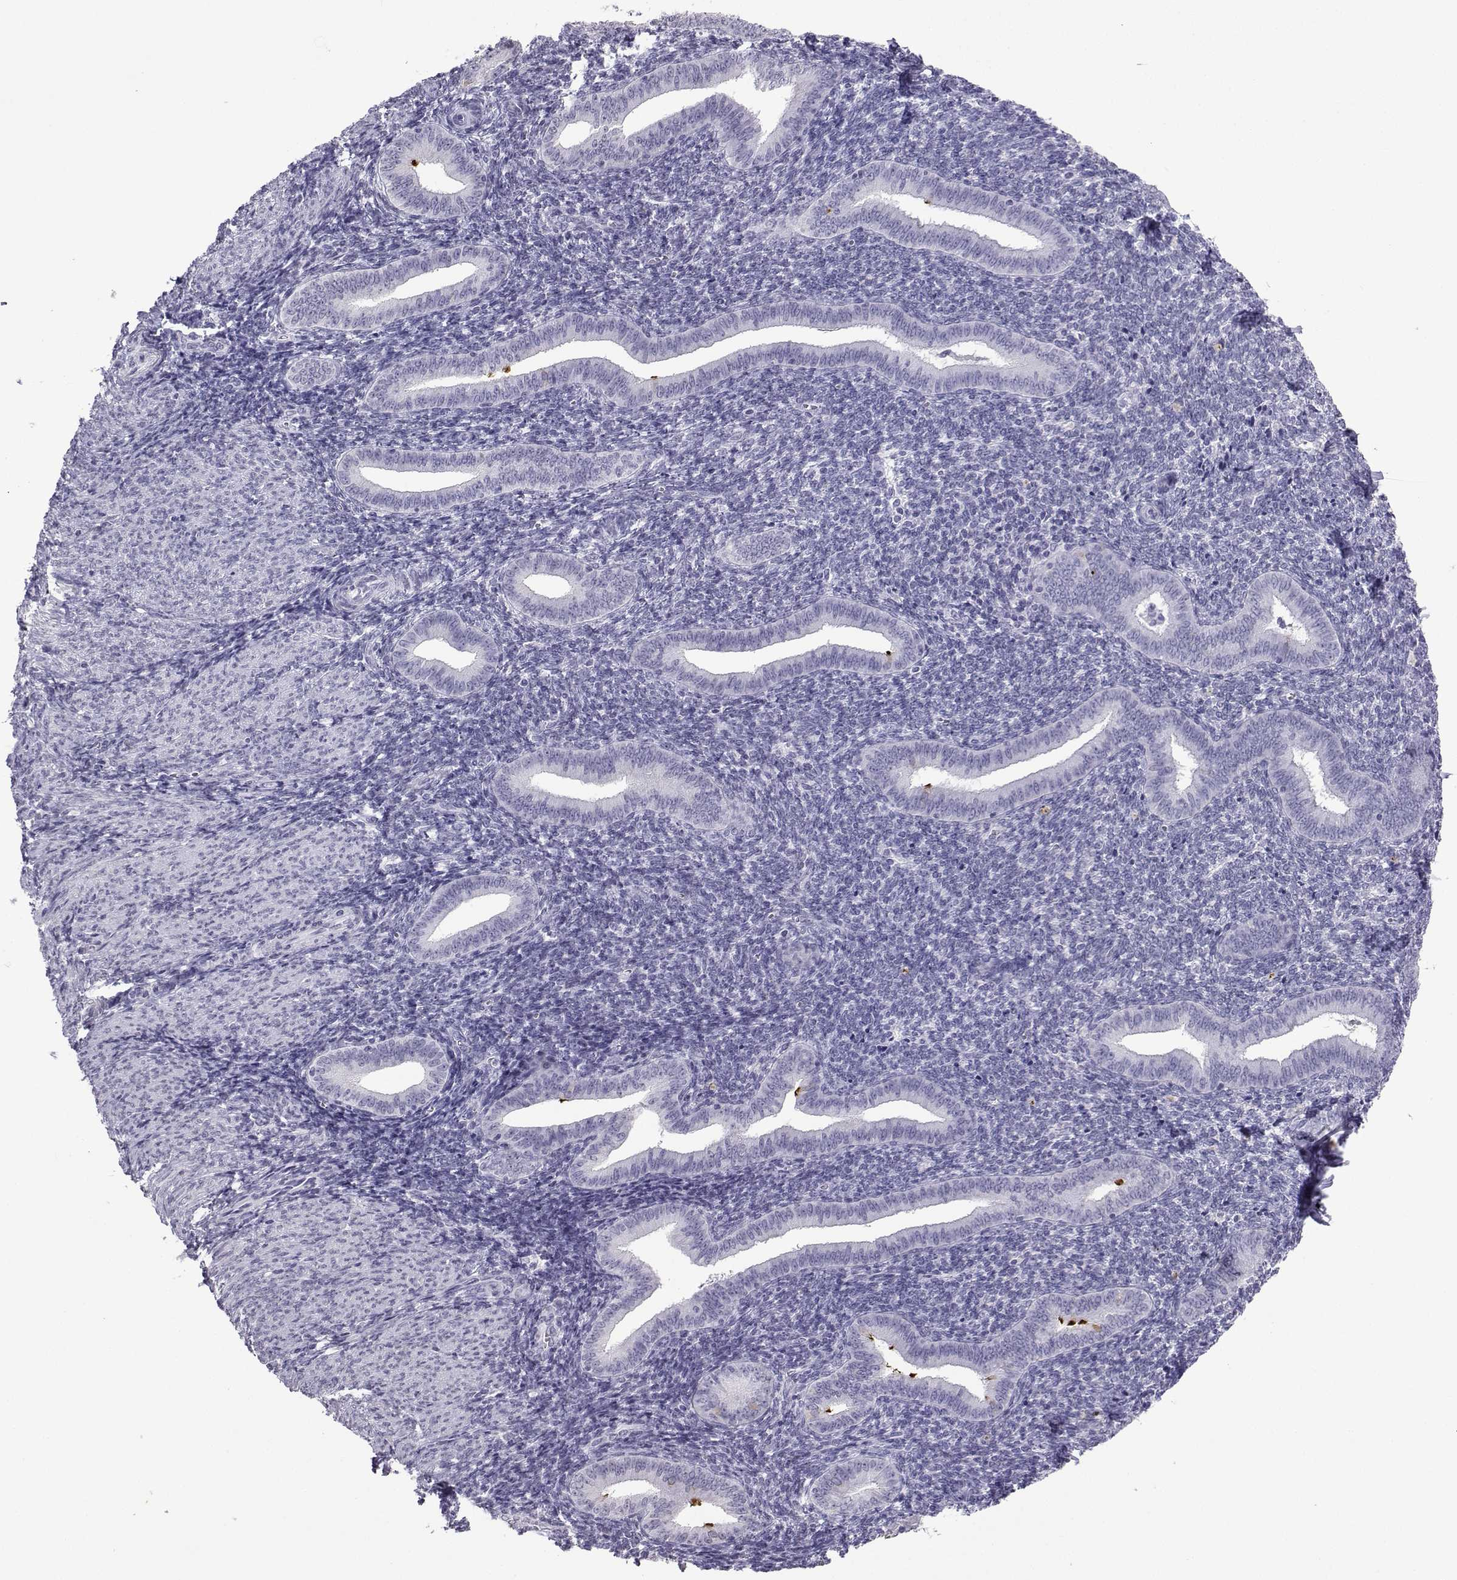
{"staining": {"intensity": "negative", "quantity": "none", "location": "none"}, "tissue": "endometrium", "cell_type": "Cells in endometrial stroma", "image_type": "normal", "snomed": [{"axis": "morphology", "description": "Normal tissue, NOS"}, {"axis": "topography", "description": "Endometrium"}], "caption": "Cells in endometrial stroma show no significant positivity in normal endometrium. (Stains: DAB immunohistochemistry (IHC) with hematoxylin counter stain, Microscopy: brightfield microscopy at high magnification).", "gene": "CFAP70", "patient": {"sex": "female", "age": 25}}